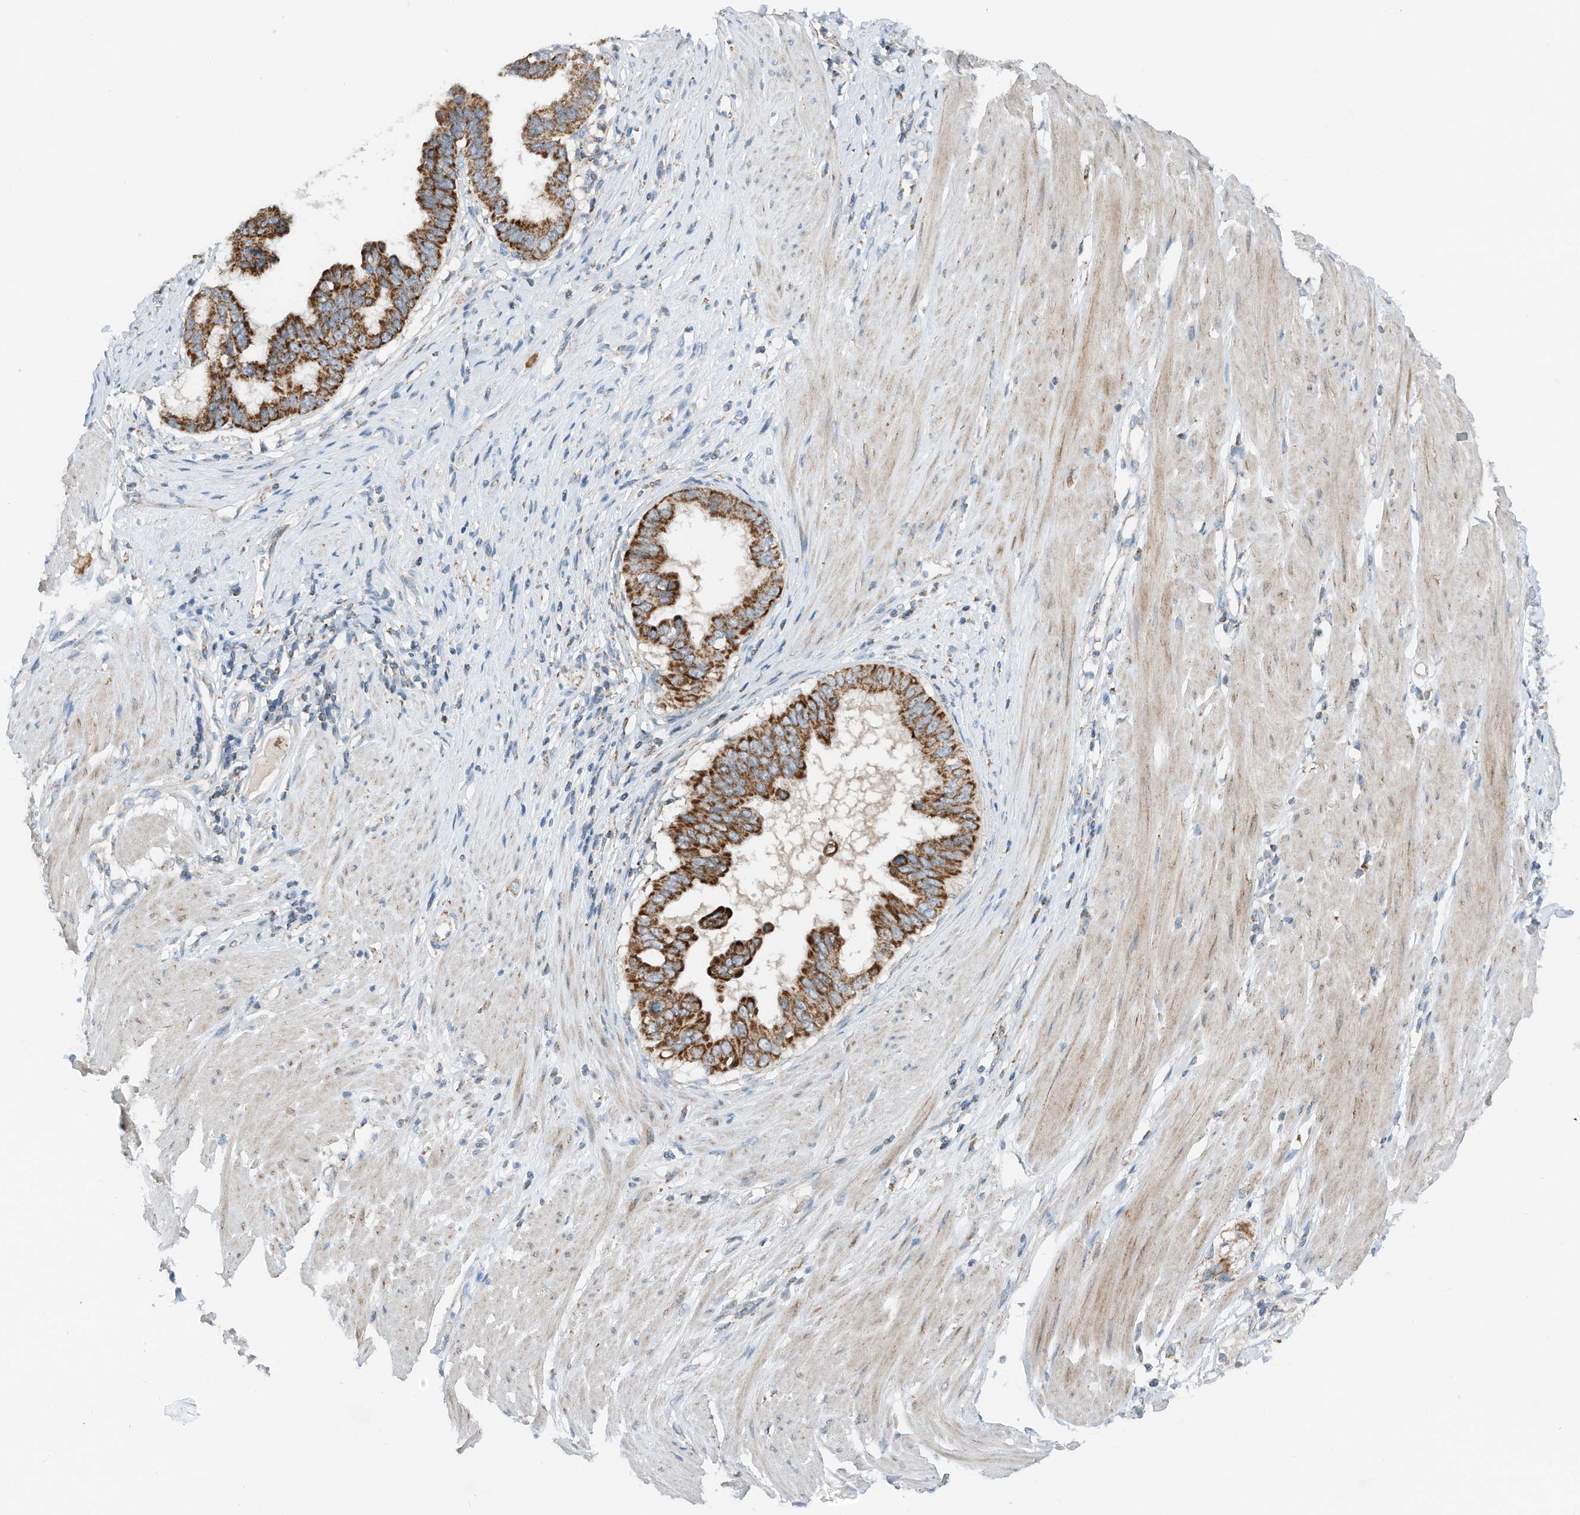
{"staining": {"intensity": "strong", "quantity": ">75%", "location": "cytoplasmic/membranous"}, "tissue": "pancreatic cancer", "cell_type": "Tumor cells", "image_type": "cancer", "snomed": [{"axis": "morphology", "description": "Adenocarcinoma, NOS"}, {"axis": "topography", "description": "Pancreas"}], "caption": "The photomicrograph exhibits a brown stain indicating the presence of a protein in the cytoplasmic/membranous of tumor cells in adenocarcinoma (pancreatic).", "gene": "RMND1", "patient": {"sex": "female", "age": 56}}